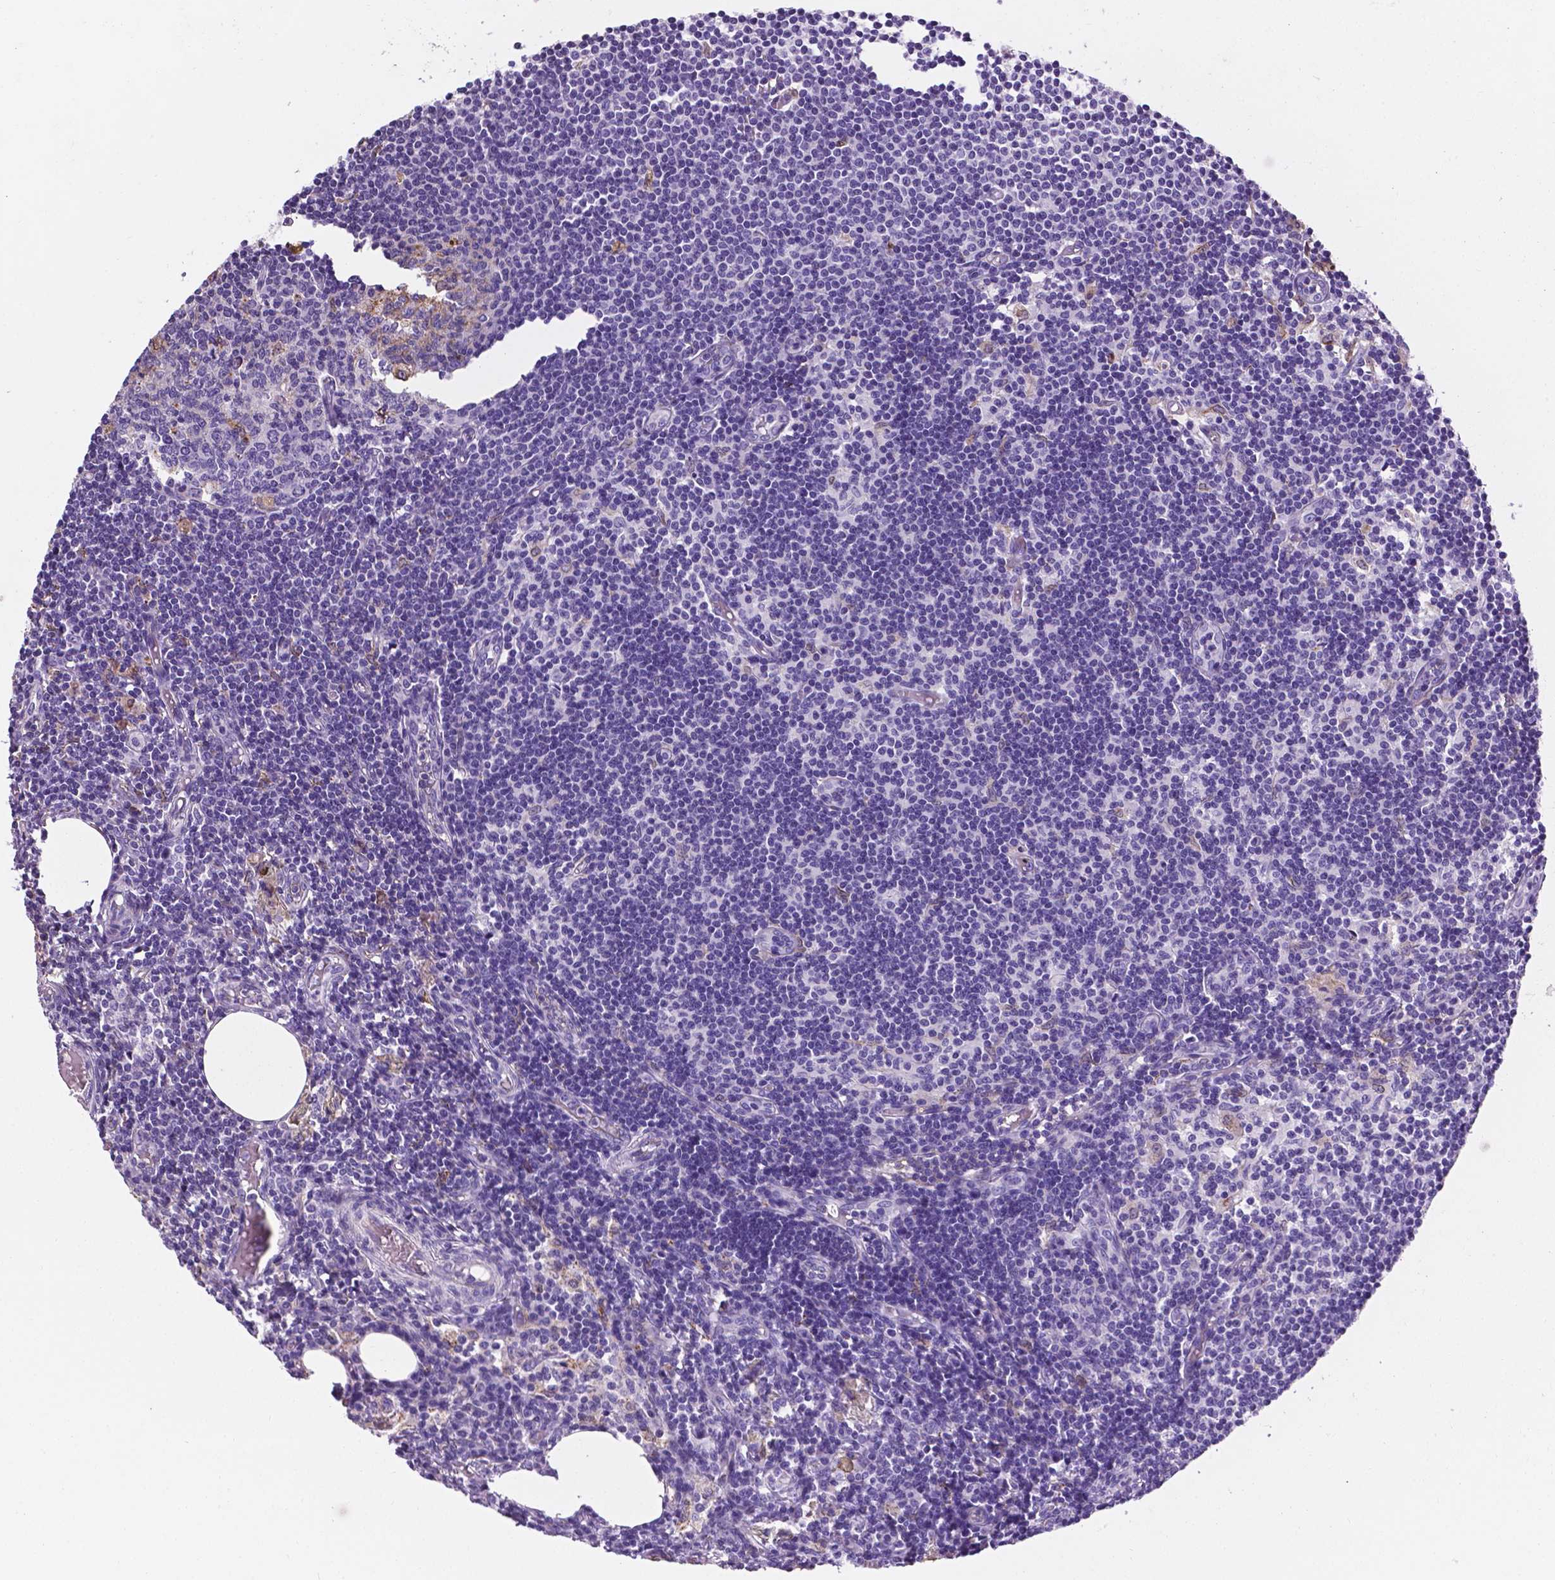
{"staining": {"intensity": "negative", "quantity": "none", "location": "none"}, "tissue": "lymph node", "cell_type": "Germinal center cells", "image_type": "normal", "snomed": [{"axis": "morphology", "description": "Normal tissue, NOS"}, {"axis": "topography", "description": "Lymph node"}], "caption": "The histopathology image shows no significant staining in germinal center cells of lymph node. (DAB immunohistochemistry, high magnification).", "gene": "APOE", "patient": {"sex": "female", "age": 69}}